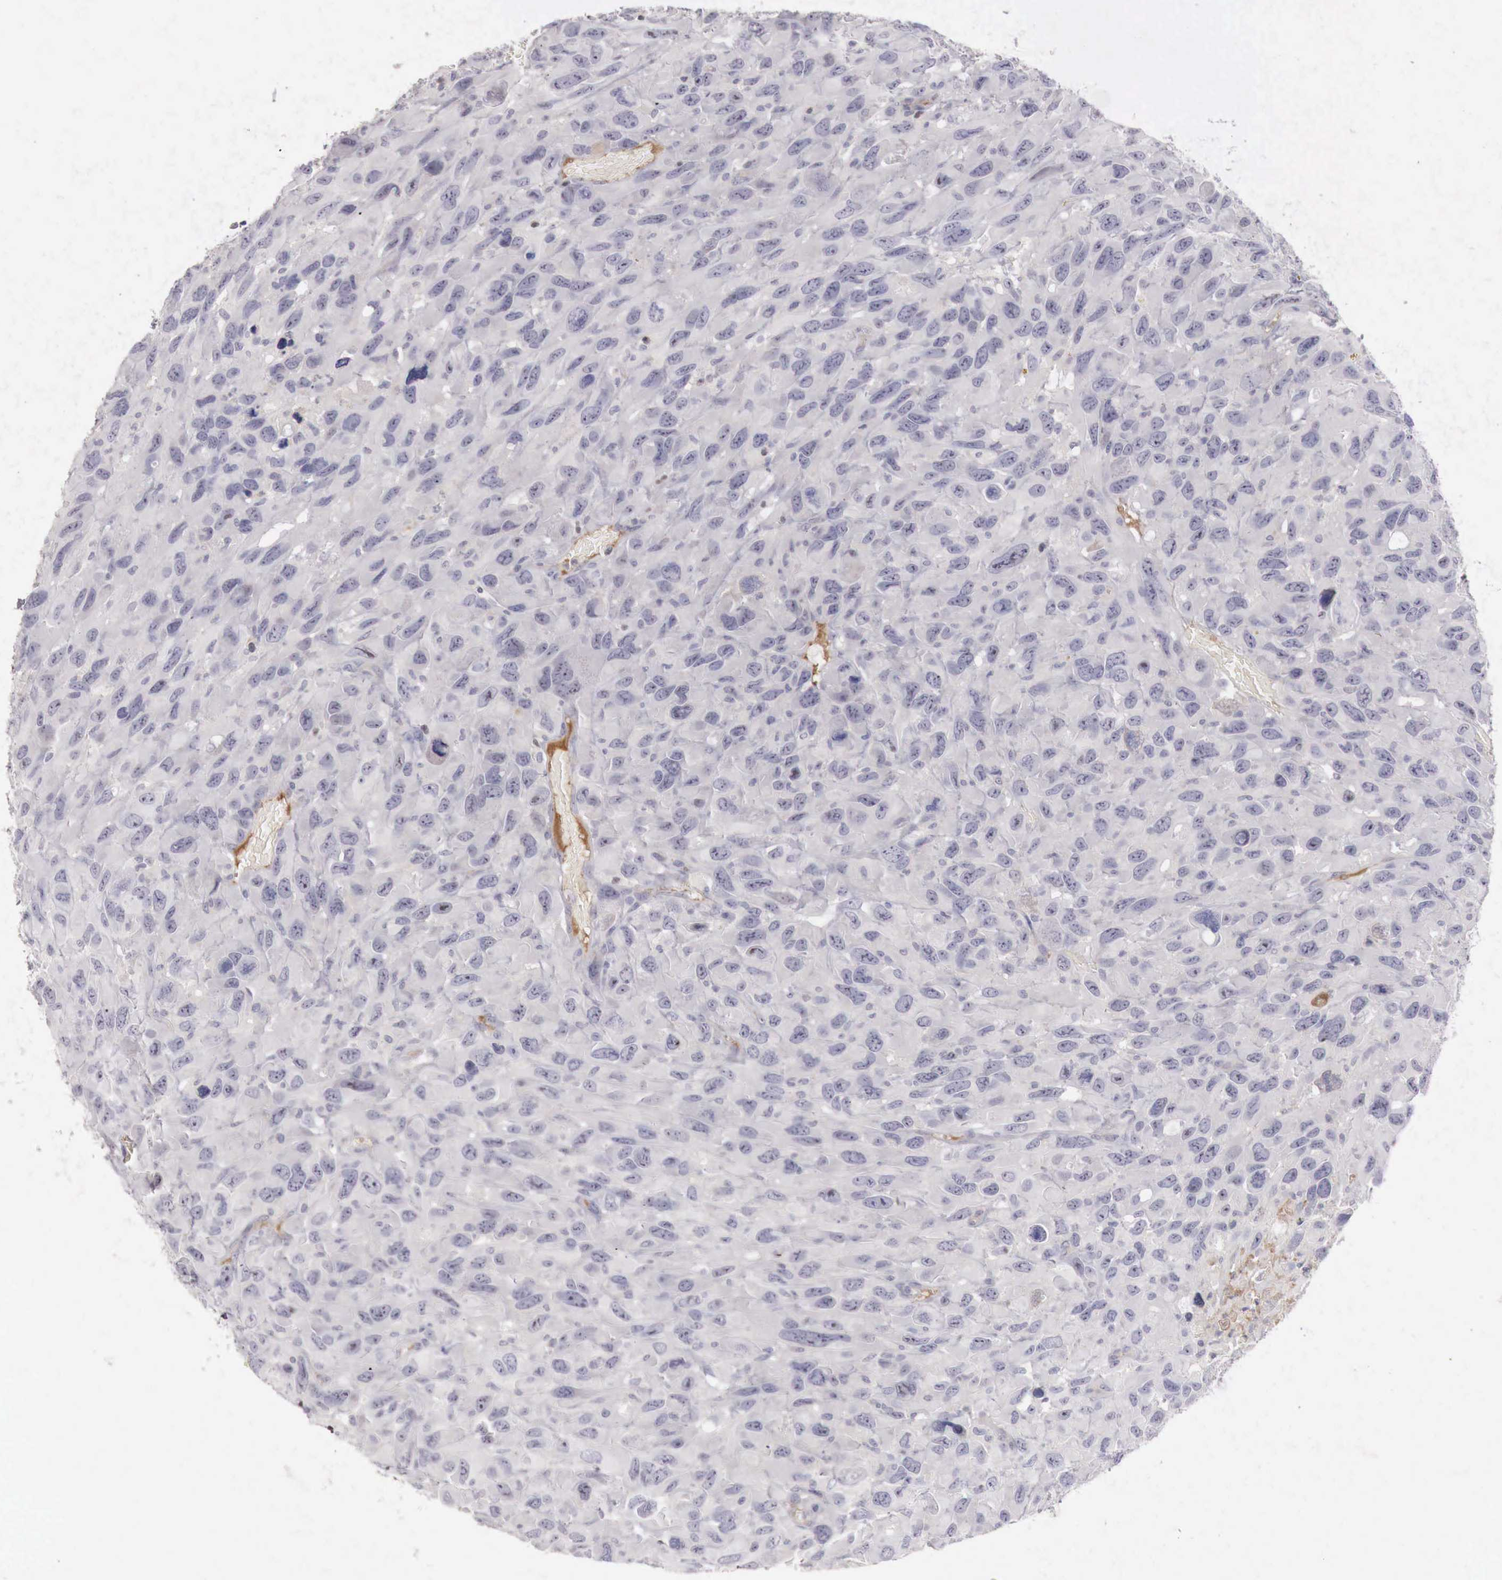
{"staining": {"intensity": "negative", "quantity": "none", "location": "none"}, "tissue": "renal cancer", "cell_type": "Tumor cells", "image_type": "cancer", "snomed": [{"axis": "morphology", "description": "Adenocarcinoma, NOS"}, {"axis": "topography", "description": "Kidney"}], "caption": "DAB (3,3'-diaminobenzidine) immunohistochemical staining of human renal adenocarcinoma reveals no significant expression in tumor cells.", "gene": "GATA1", "patient": {"sex": "male", "age": 79}}